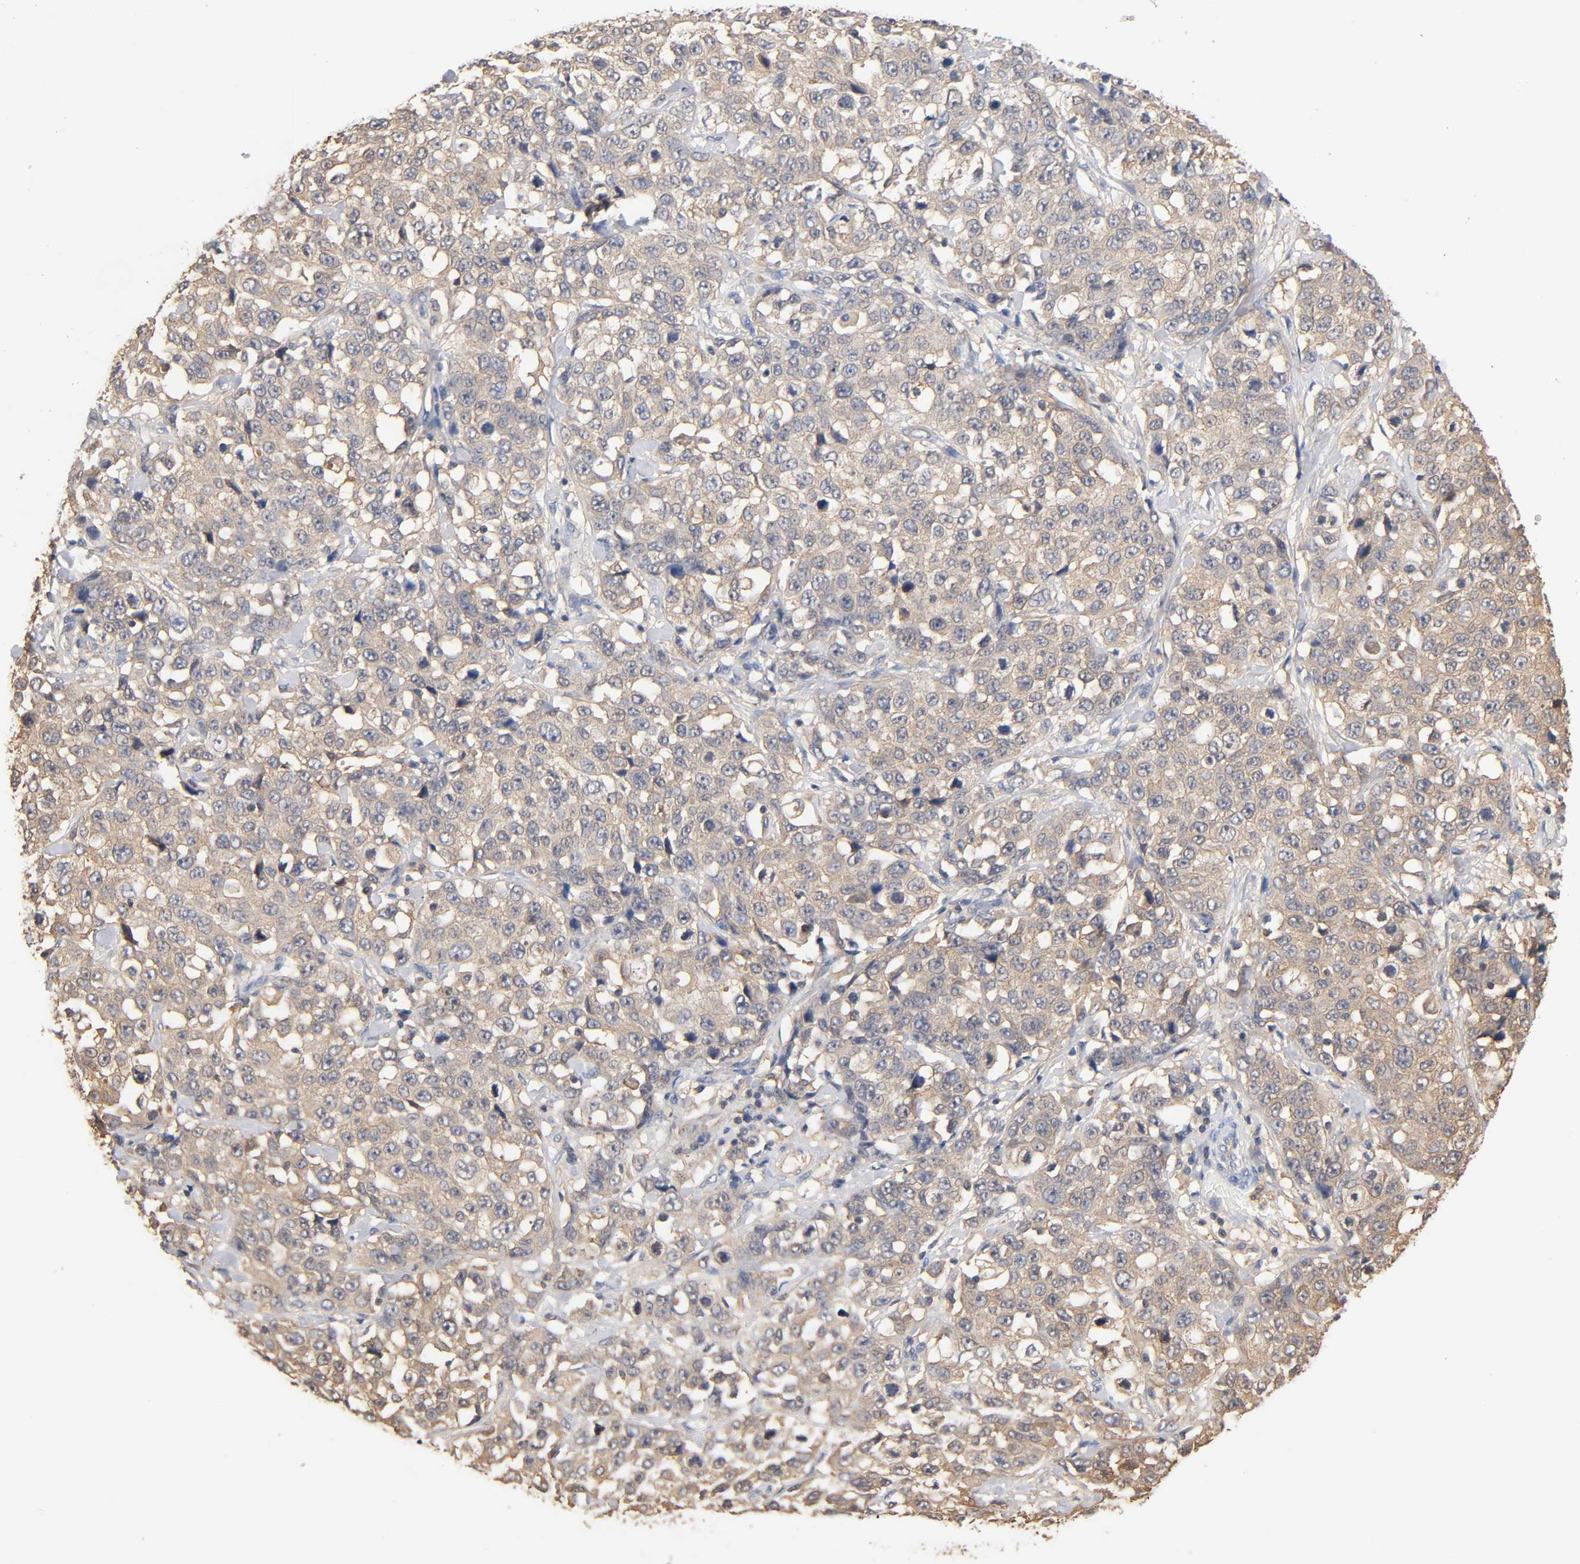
{"staining": {"intensity": "weak", "quantity": ">75%", "location": "cytoplasmic/membranous"}, "tissue": "stomach cancer", "cell_type": "Tumor cells", "image_type": "cancer", "snomed": [{"axis": "morphology", "description": "Normal tissue, NOS"}, {"axis": "morphology", "description": "Adenocarcinoma, NOS"}, {"axis": "topography", "description": "Stomach"}], "caption": "Stomach adenocarcinoma stained for a protein demonstrates weak cytoplasmic/membranous positivity in tumor cells.", "gene": "ALDOA", "patient": {"sex": "male", "age": 48}}